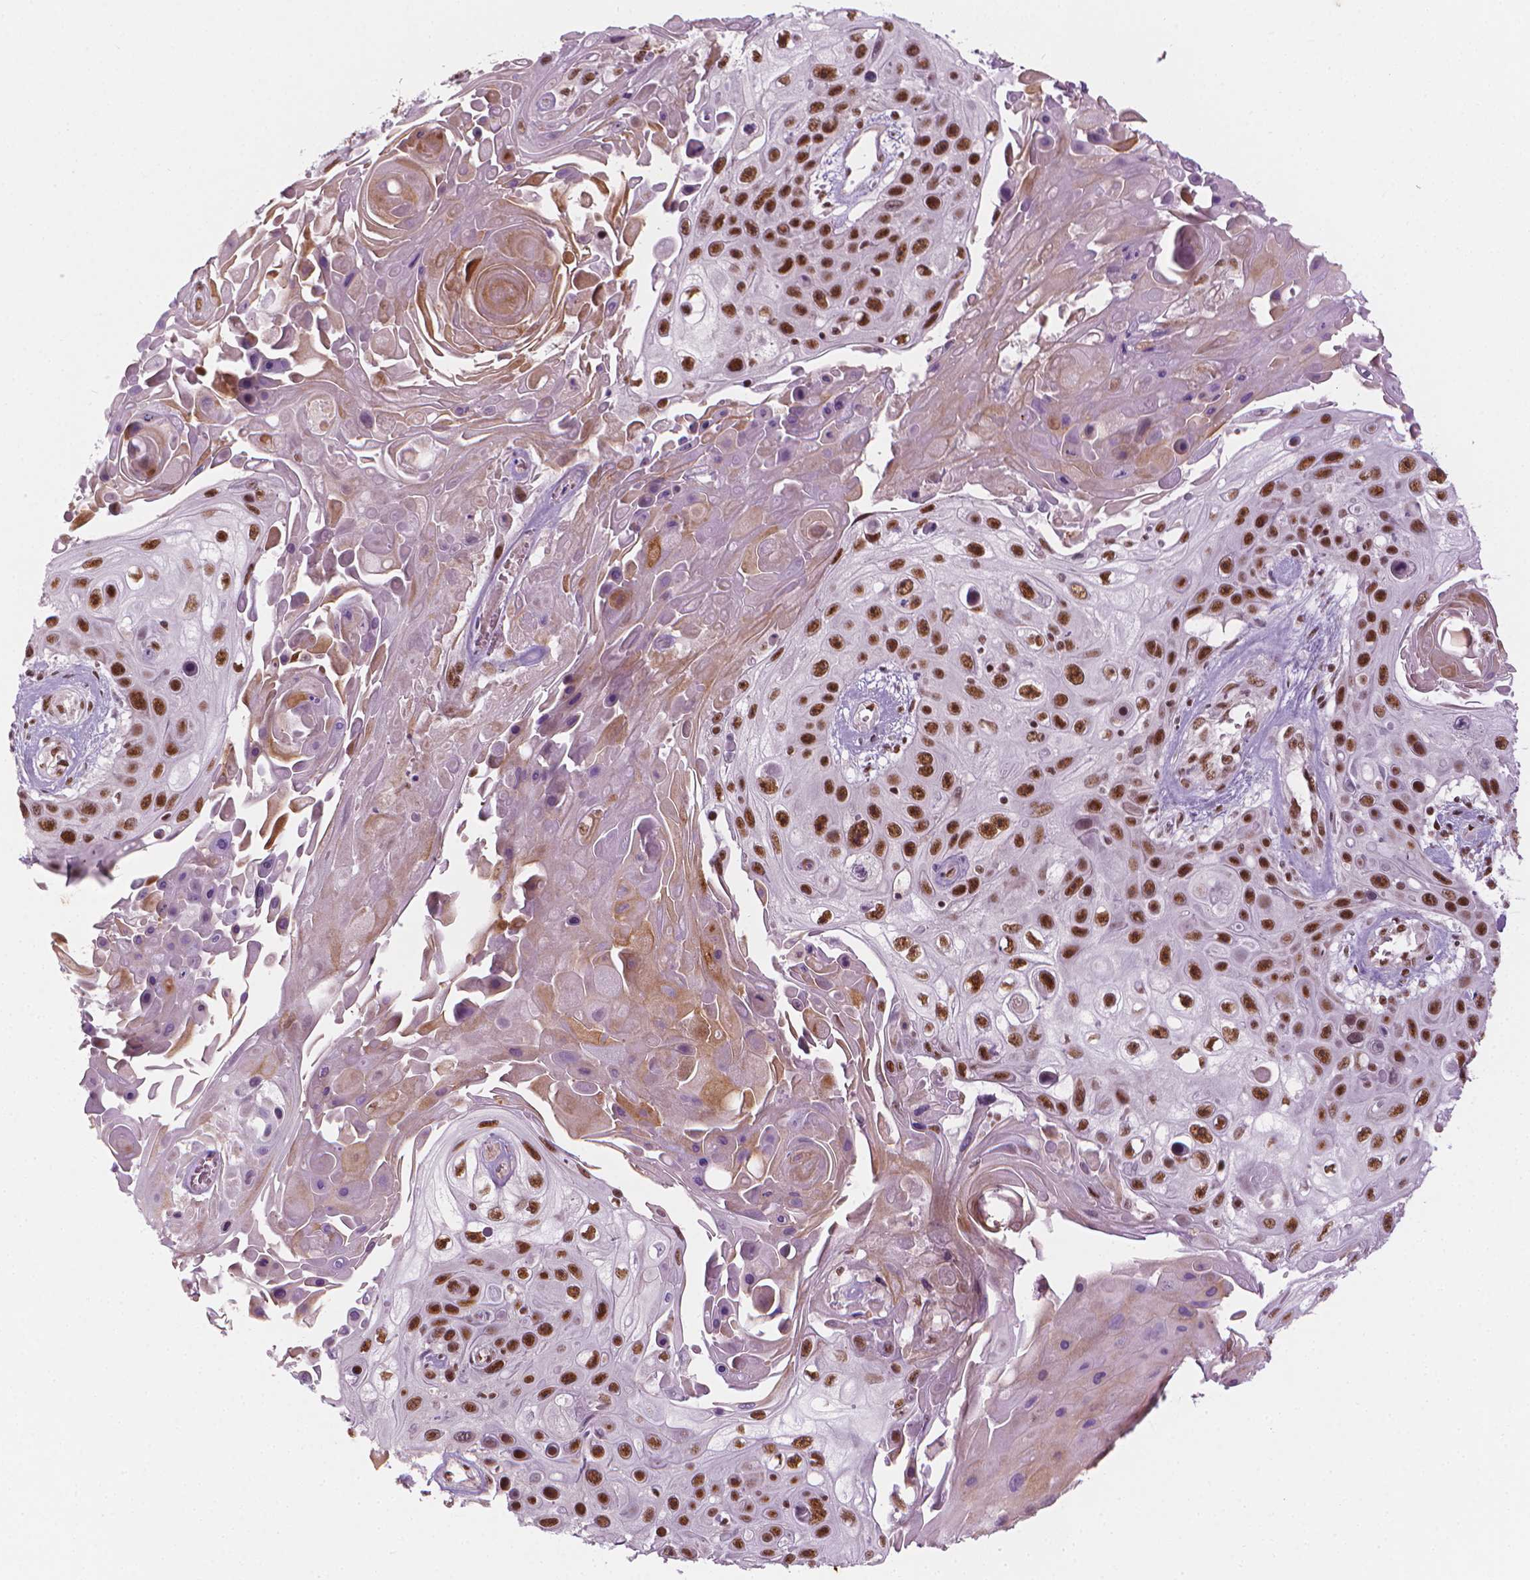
{"staining": {"intensity": "strong", "quantity": ">75%", "location": "nuclear"}, "tissue": "skin cancer", "cell_type": "Tumor cells", "image_type": "cancer", "snomed": [{"axis": "morphology", "description": "Squamous cell carcinoma, NOS"}, {"axis": "topography", "description": "Skin"}], "caption": "Squamous cell carcinoma (skin) was stained to show a protein in brown. There is high levels of strong nuclear positivity in approximately >75% of tumor cells.", "gene": "ELF2", "patient": {"sex": "male", "age": 82}}